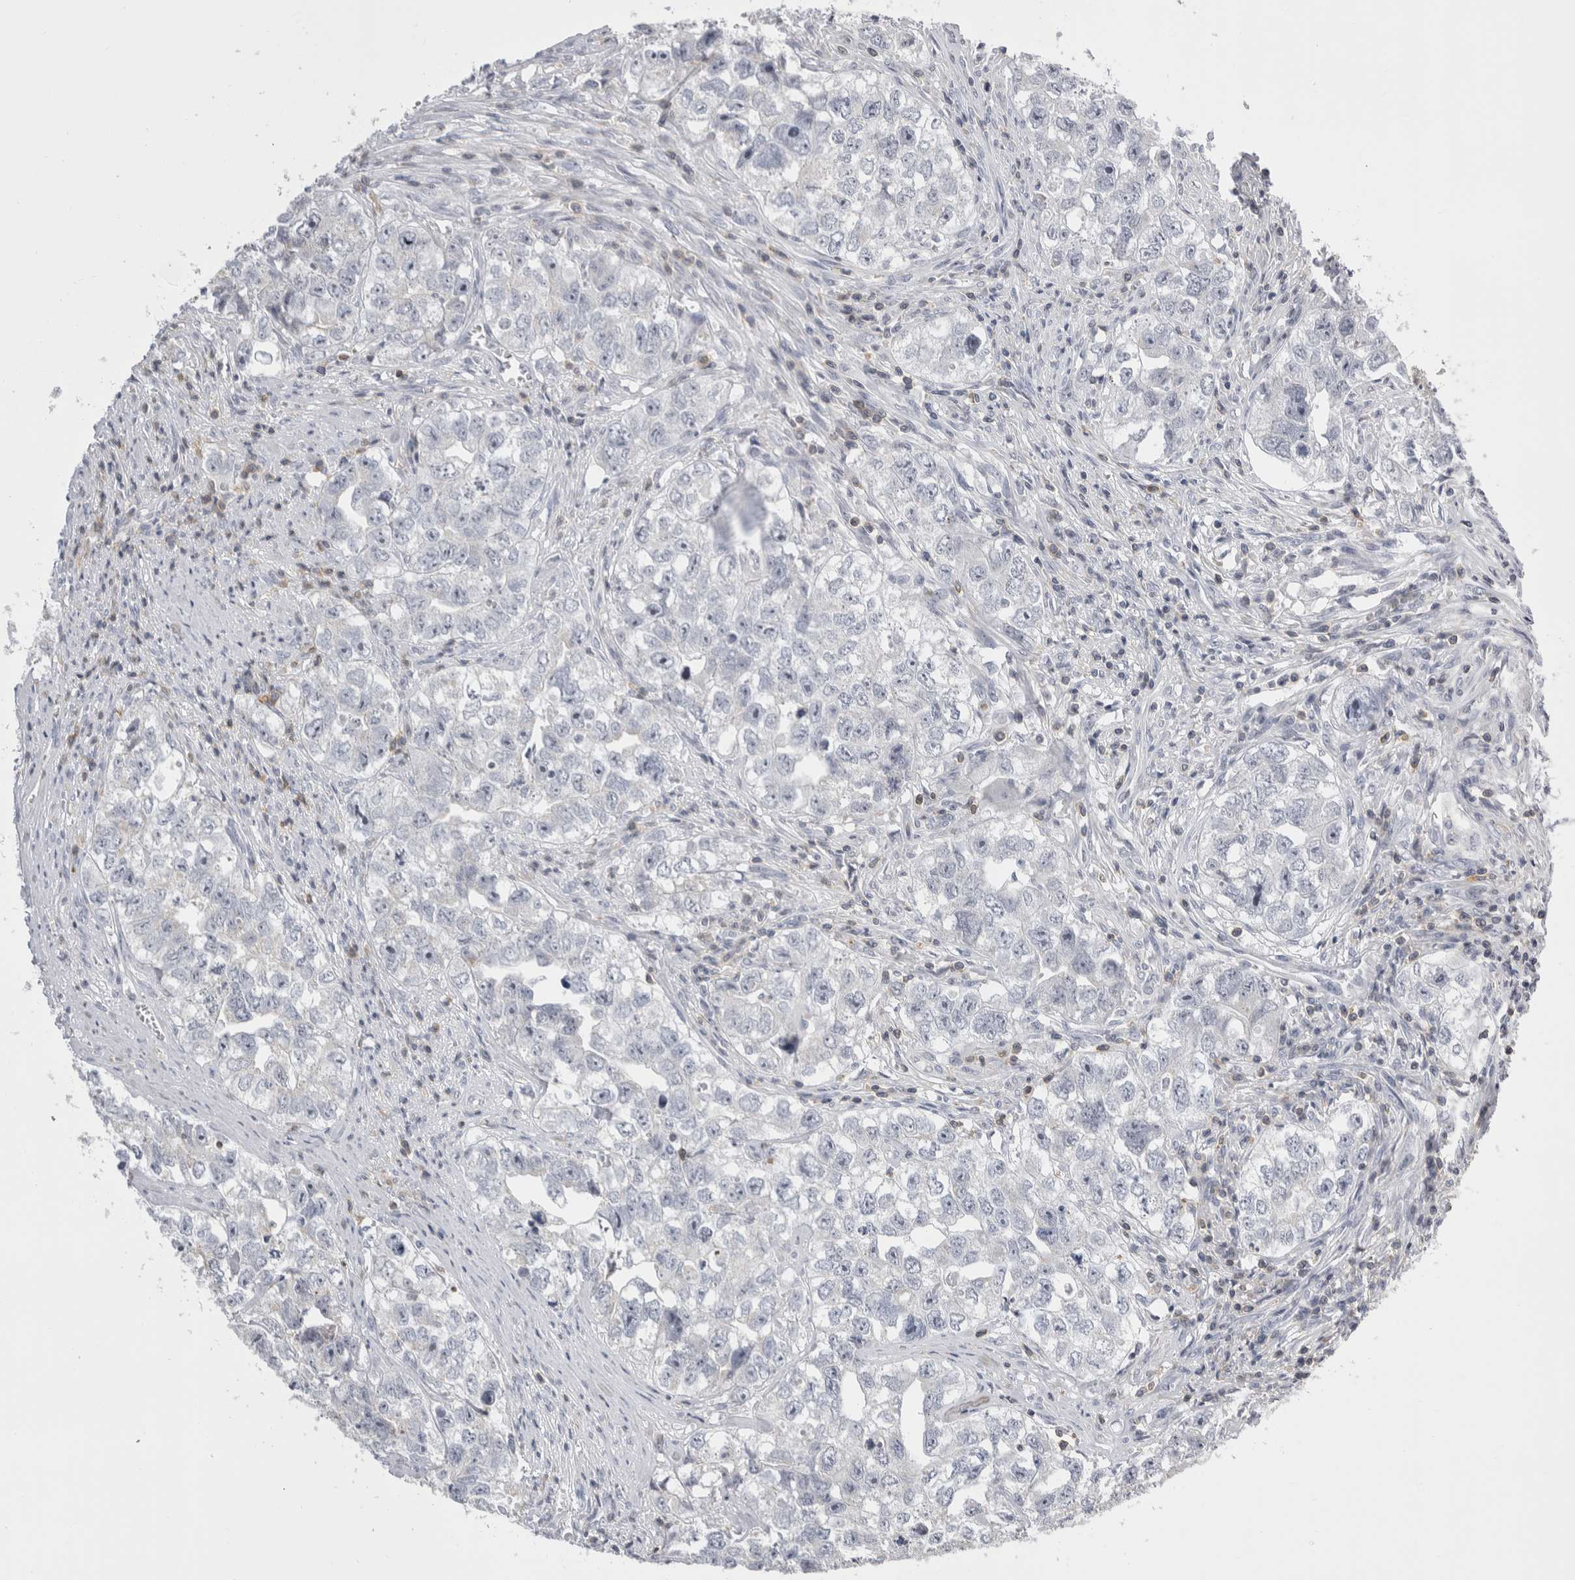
{"staining": {"intensity": "negative", "quantity": "none", "location": "none"}, "tissue": "testis cancer", "cell_type": "Tumor cells", "image_type": "cancer", "snomed": [{"axis": "morphology", "description": "Seminoma, NOS"}, {"axis": "morphology", "description": "Carcinoma, Embryonal, NOS"}, {"axis": "topography", "description": "Testis"}], "caption": "Immunohistochemistry (IHC) of seminoma (testis) demonstrates no positivity in tumor cells.", "gene": "CEP295NL", "patient": {"sex": "male", "age": 43}}